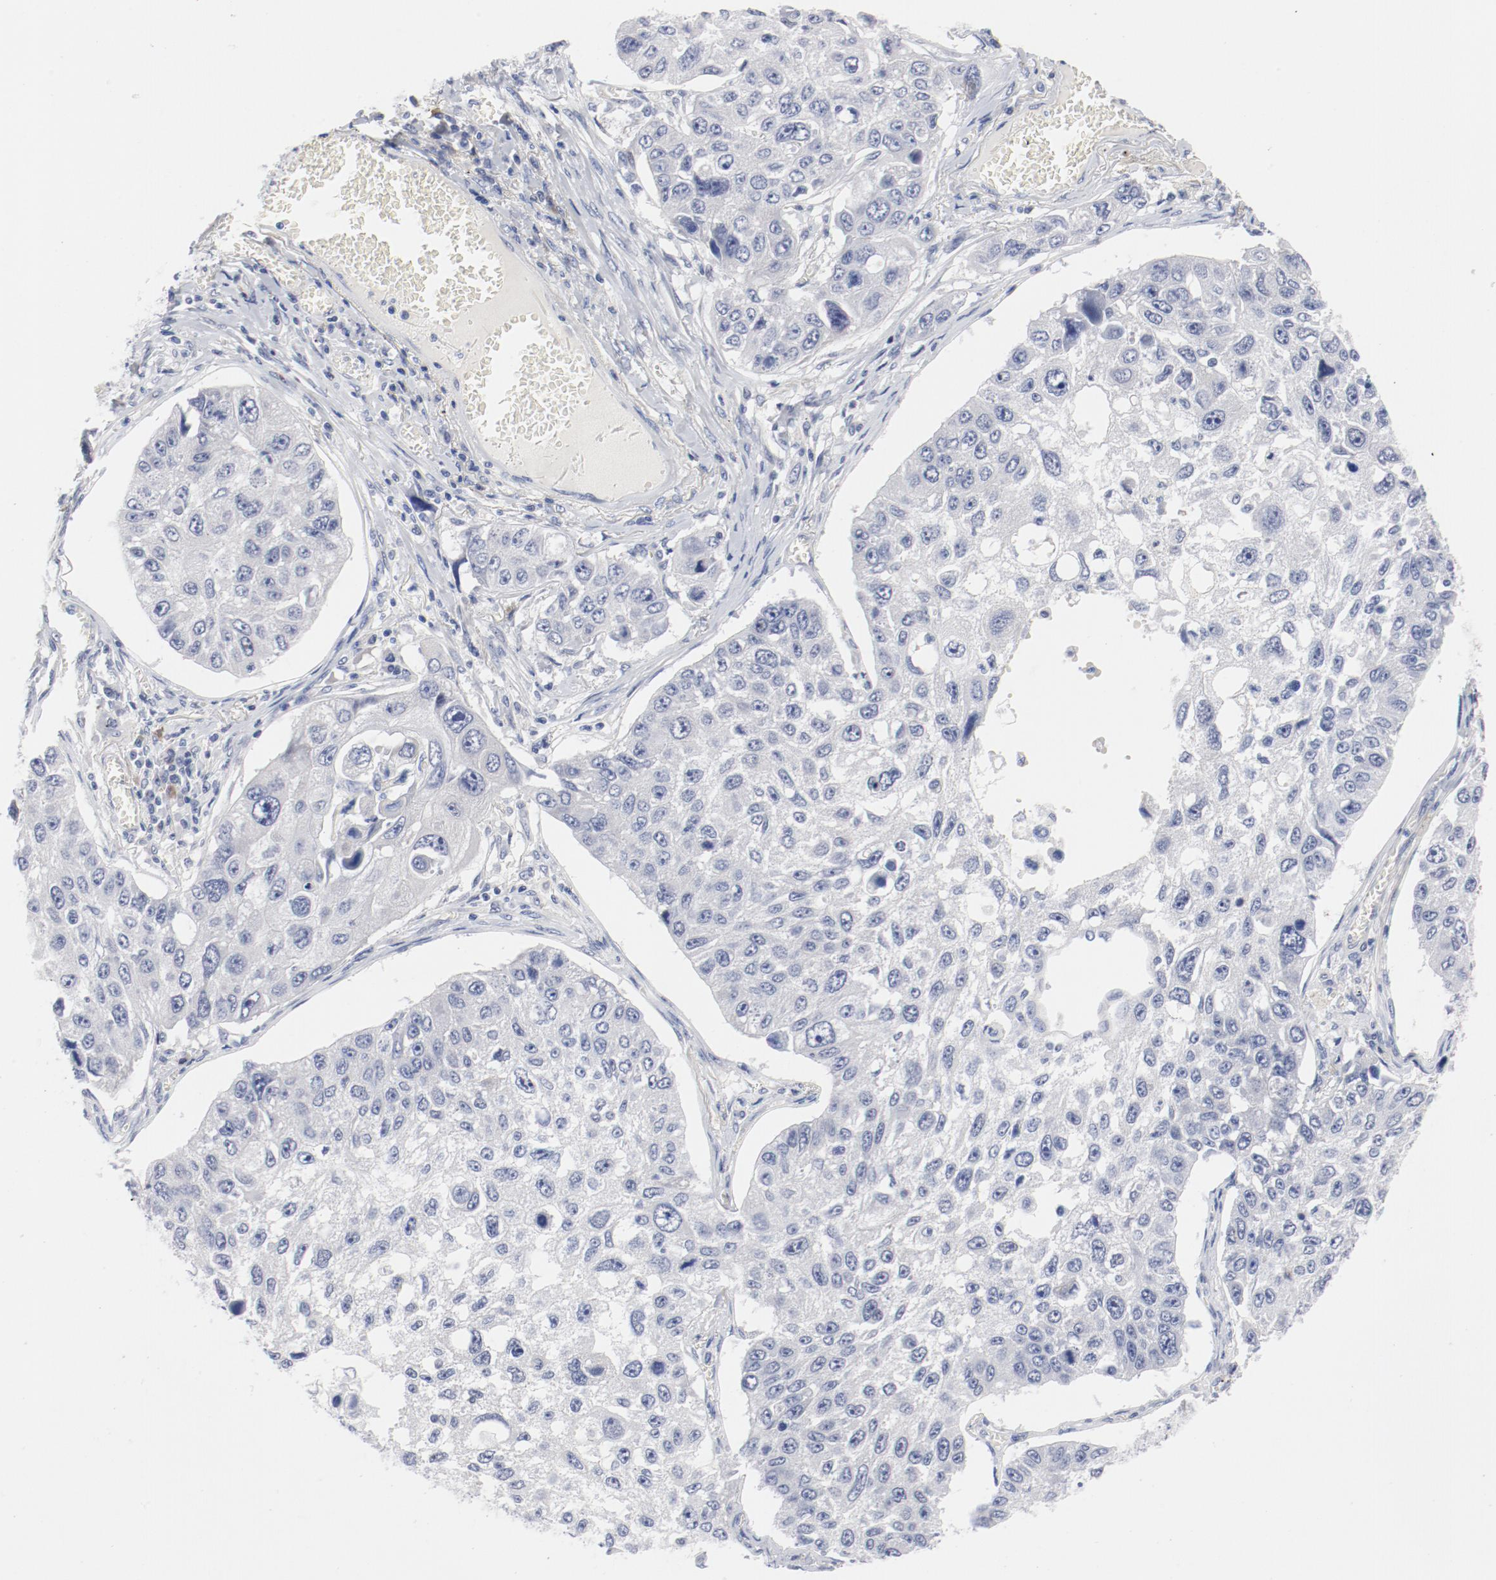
{"staining": {"intensity": "negative", "quantity": "none", "location": "none"}, "tissue": "lung cancer", "cell_type": "Tumor cells", "image_type": "cancer", "snomed": [{"axis": "morphology", "description": "Squamous cell carcinoma, NOS"}, {"axis": "topography", "description": "Lung"}], "caption": "Protein analysis of lung squamous cell carcinoma demonstrates no significant staining in tumor cells. (Stains: DAB (3,3'-diaminobenzidine) IHC with hematoxylin counter stain, Microscopy: brightfield microscopy at high magnification).", "gene": "KCNK13", "patient": {"sex": "male", "age": 71}}